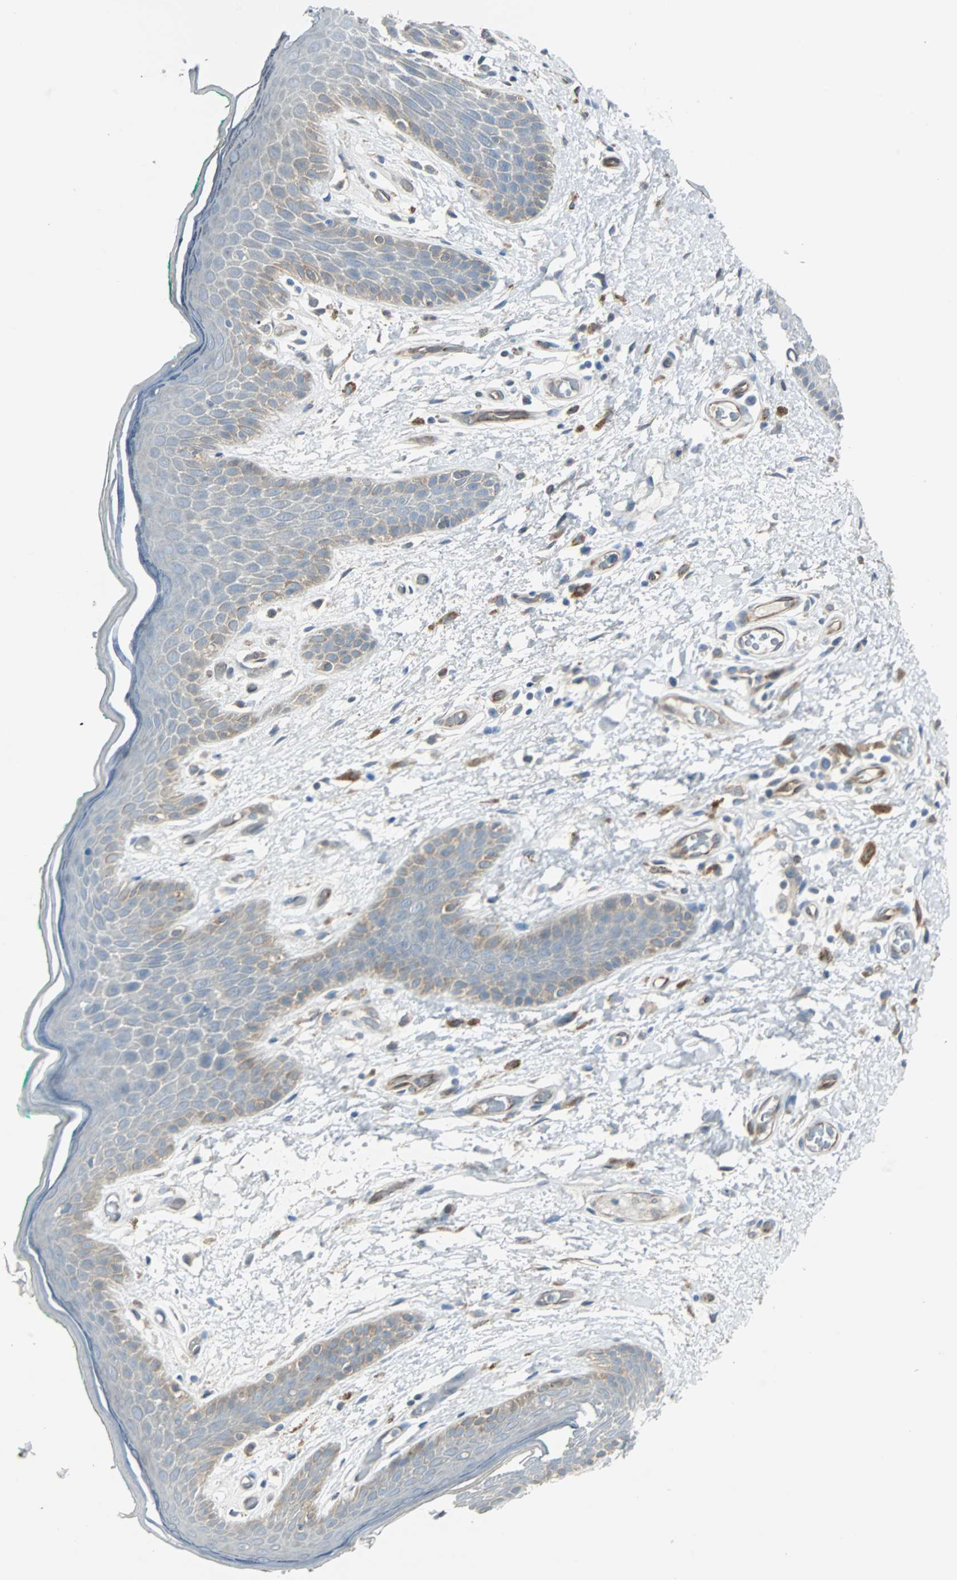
{"staining": {"intensity": "weak", "quantity": "<25%", "location": "cytoplasmic/membranous"}, "tissue": "skin", "cell_type": "Epidermal cells", "image_type": "normal", "snomed": [{"axis": "morphology", "description": "Normal tissue, NOS"}, {"axis": "topography", "description": "Anal"}], "caption": "Immunohistochemical staining of benign human skin demonstrates no significant positivity in epidermal cells. (IHC, brightfield microscopy, high magnification).", "gene": "SWAP70", "patient": {"sex": "male", "age": 74}}